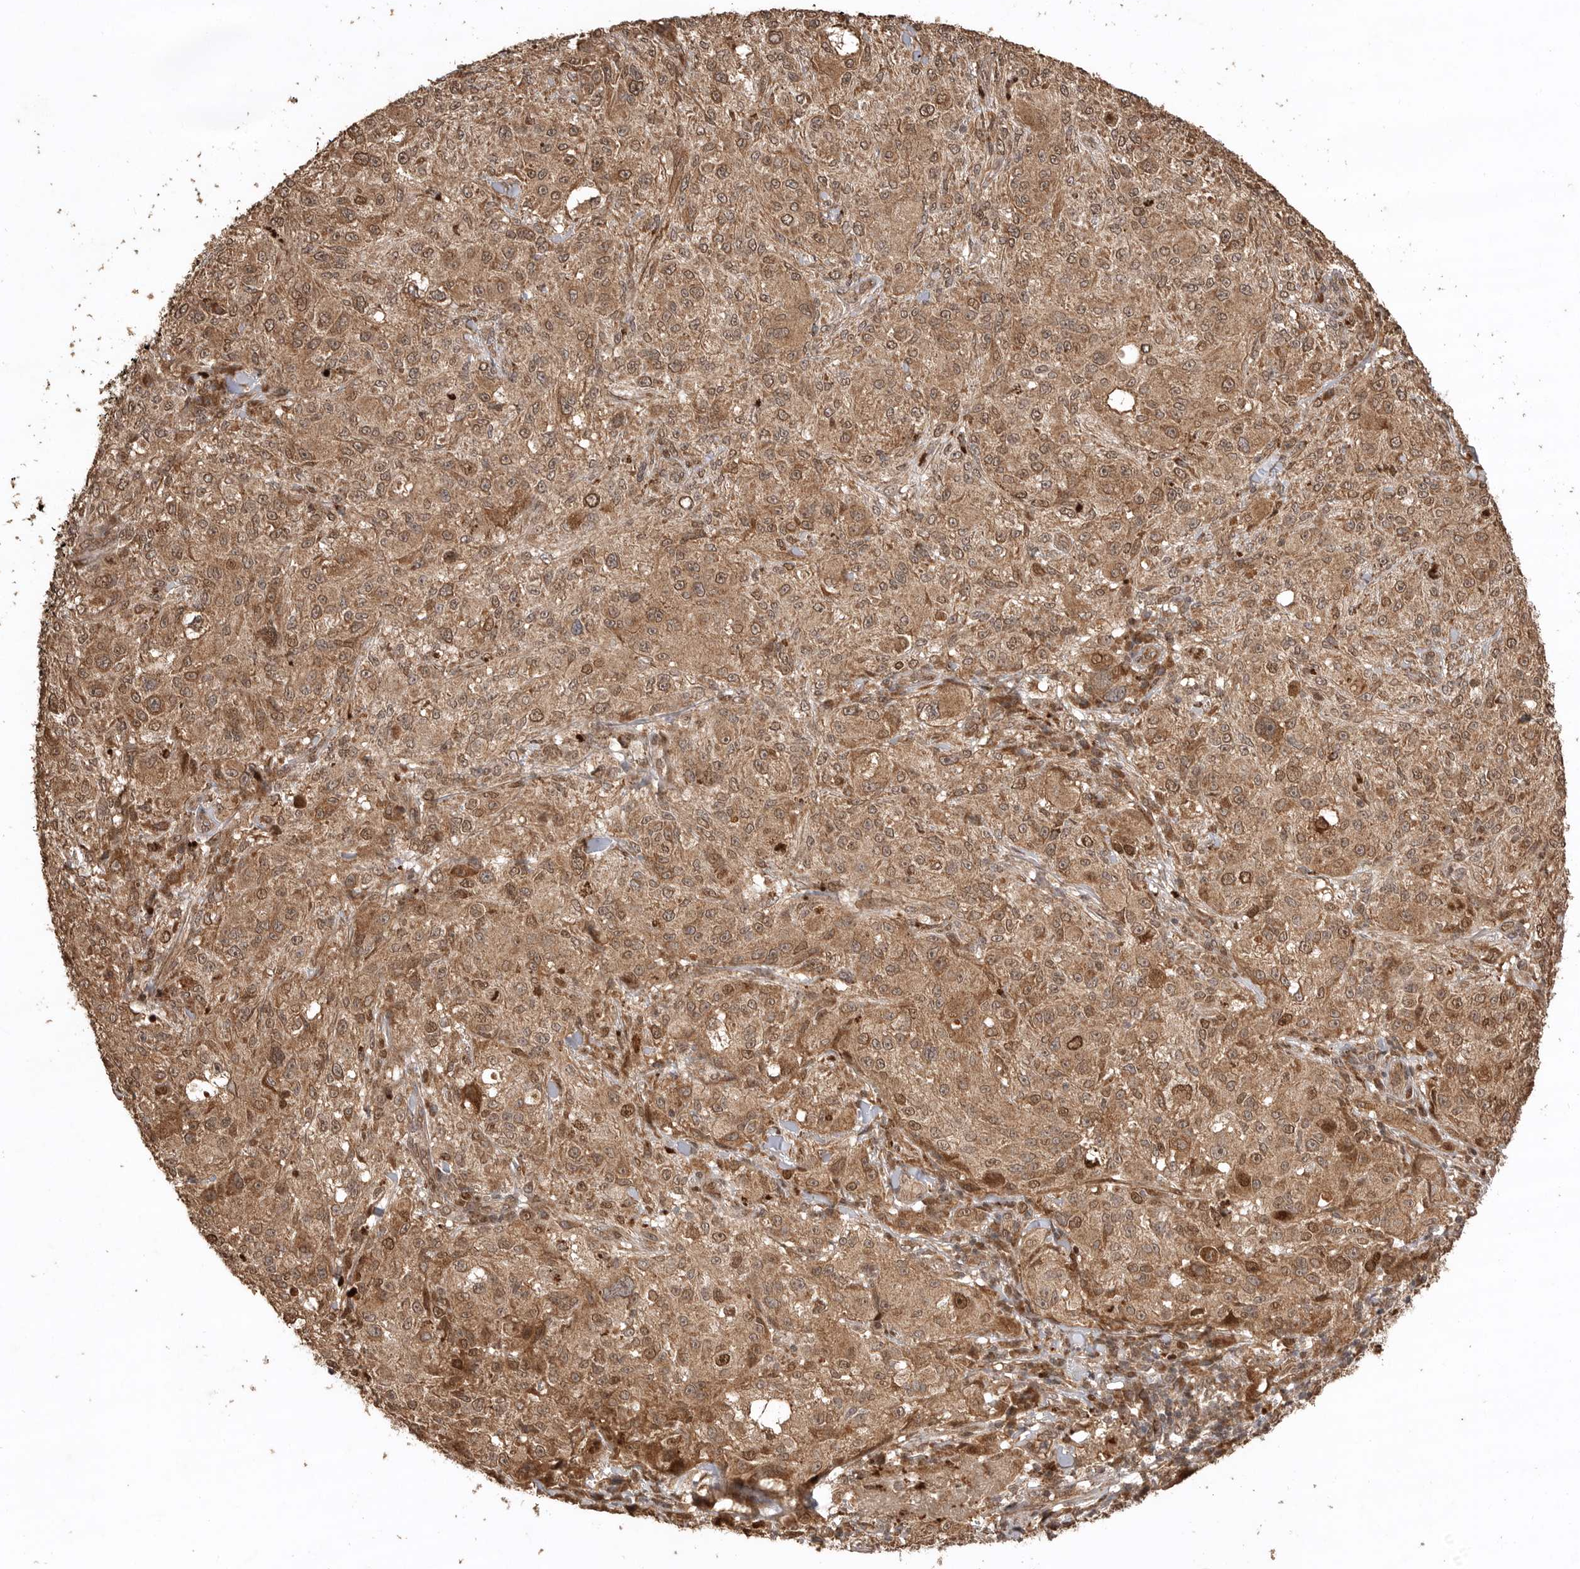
{"staining": {"intensity": "moderate", "quantity": ">75%", "location": "cytoplasmic/membranous,nuclear"}, "tissue": "melanoma", "cell_type": "Tumor cells", "image_type": "cancer", "snomed": [{"axis": "morphology", "description": "Necrosis, NOS"}, {"axis": "morphology", "description": "Malignant melanoma, NOS"}, {"axis": "topography", "description": "Skin"}], "caption": "IHC staining of malignant melanoma, which demonstrates medium levels of moderate cytoplasmic/membranous and nuclear positivity in approximately >75% of tumor cells indicating moderate cytoplasmic/membranous and nuclear protein positivity. The staining was performed using DAB (brown) for protein detection and nuclei were counterstained in hematoxylin (blue).", "gene": "BOC", "patient": {"sex": "female", "age": 87}}